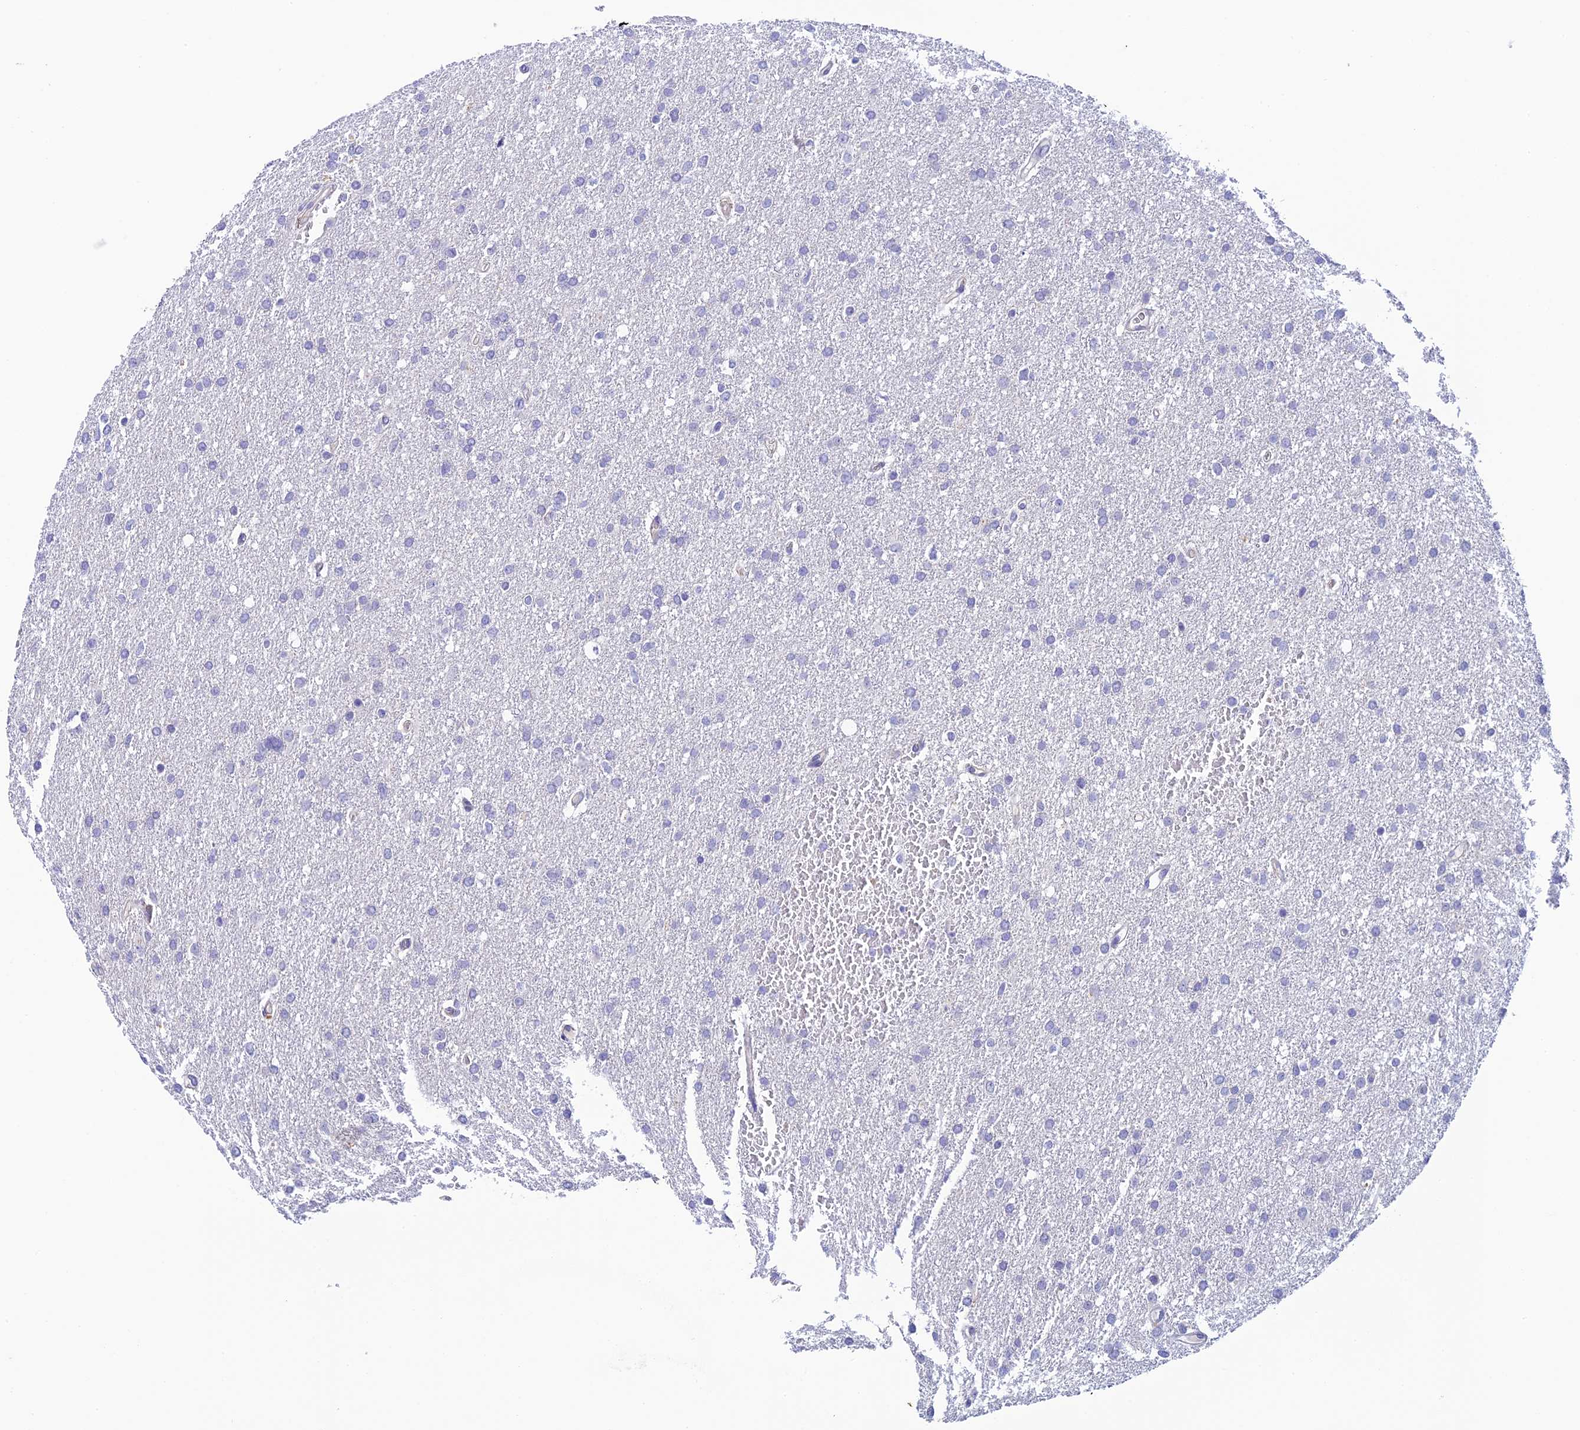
{"staining": {"intensity": "negative", "quantity": "none", "location": "none"}, "tissue": "glioma", "cell_type": "Tumor cells", "image_type": "cancer", "snomed": [{"axis": "morphology", "description": "Glioma, malignant, High grade"}, {"axis": "topography", "description": "Cerebral cortex"}], "caption": "Tumor cells are negative for protein expression in human glioma. (Brightfield microscopy of DAB IHC at high magnification).", "gene": "RASGEF1B", "patient": {"sex": "female", "age": 36}}